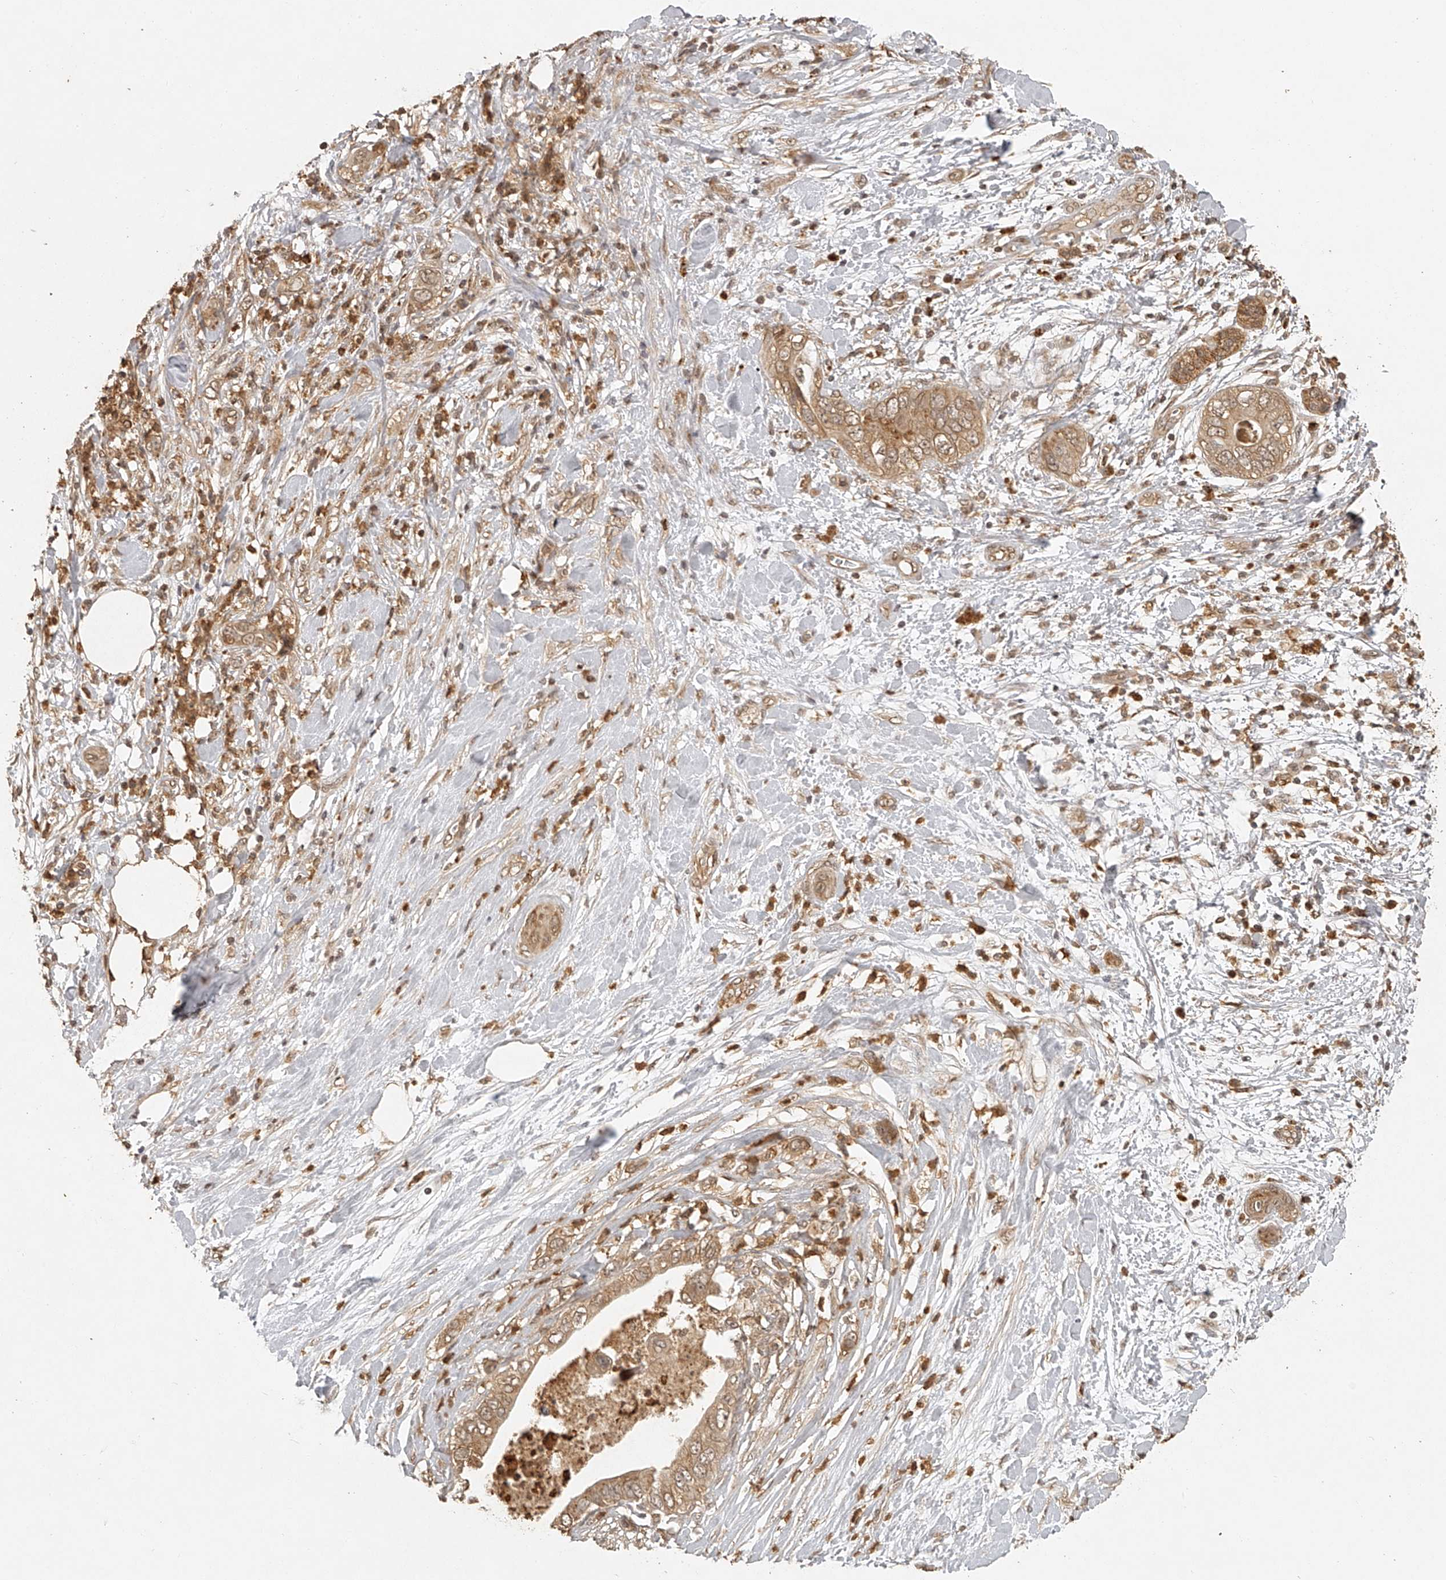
{"staining": {"intensity": "moderate", "quantity": ">75%", "location": "cytoplasmic/membranous"}, "tissue": "pancreatic cancer", "cell_type": "Tumor cells", "image_type": "cancer", "snomed": [{"axis": "morphology", "description": "Adenocarcinoma, NOS"}, {"axis": "topography", "description": "Pancreas"}], "caption": "Brown immunohistochemical staining in human pancreatic cancer (adenocarcinoma) shows moderate cytoplasmic/membranous positivity in approximately >75% of tumor cells.", "gene": "BCL2L11", "patient": {"sex": "female", "age": 78}}